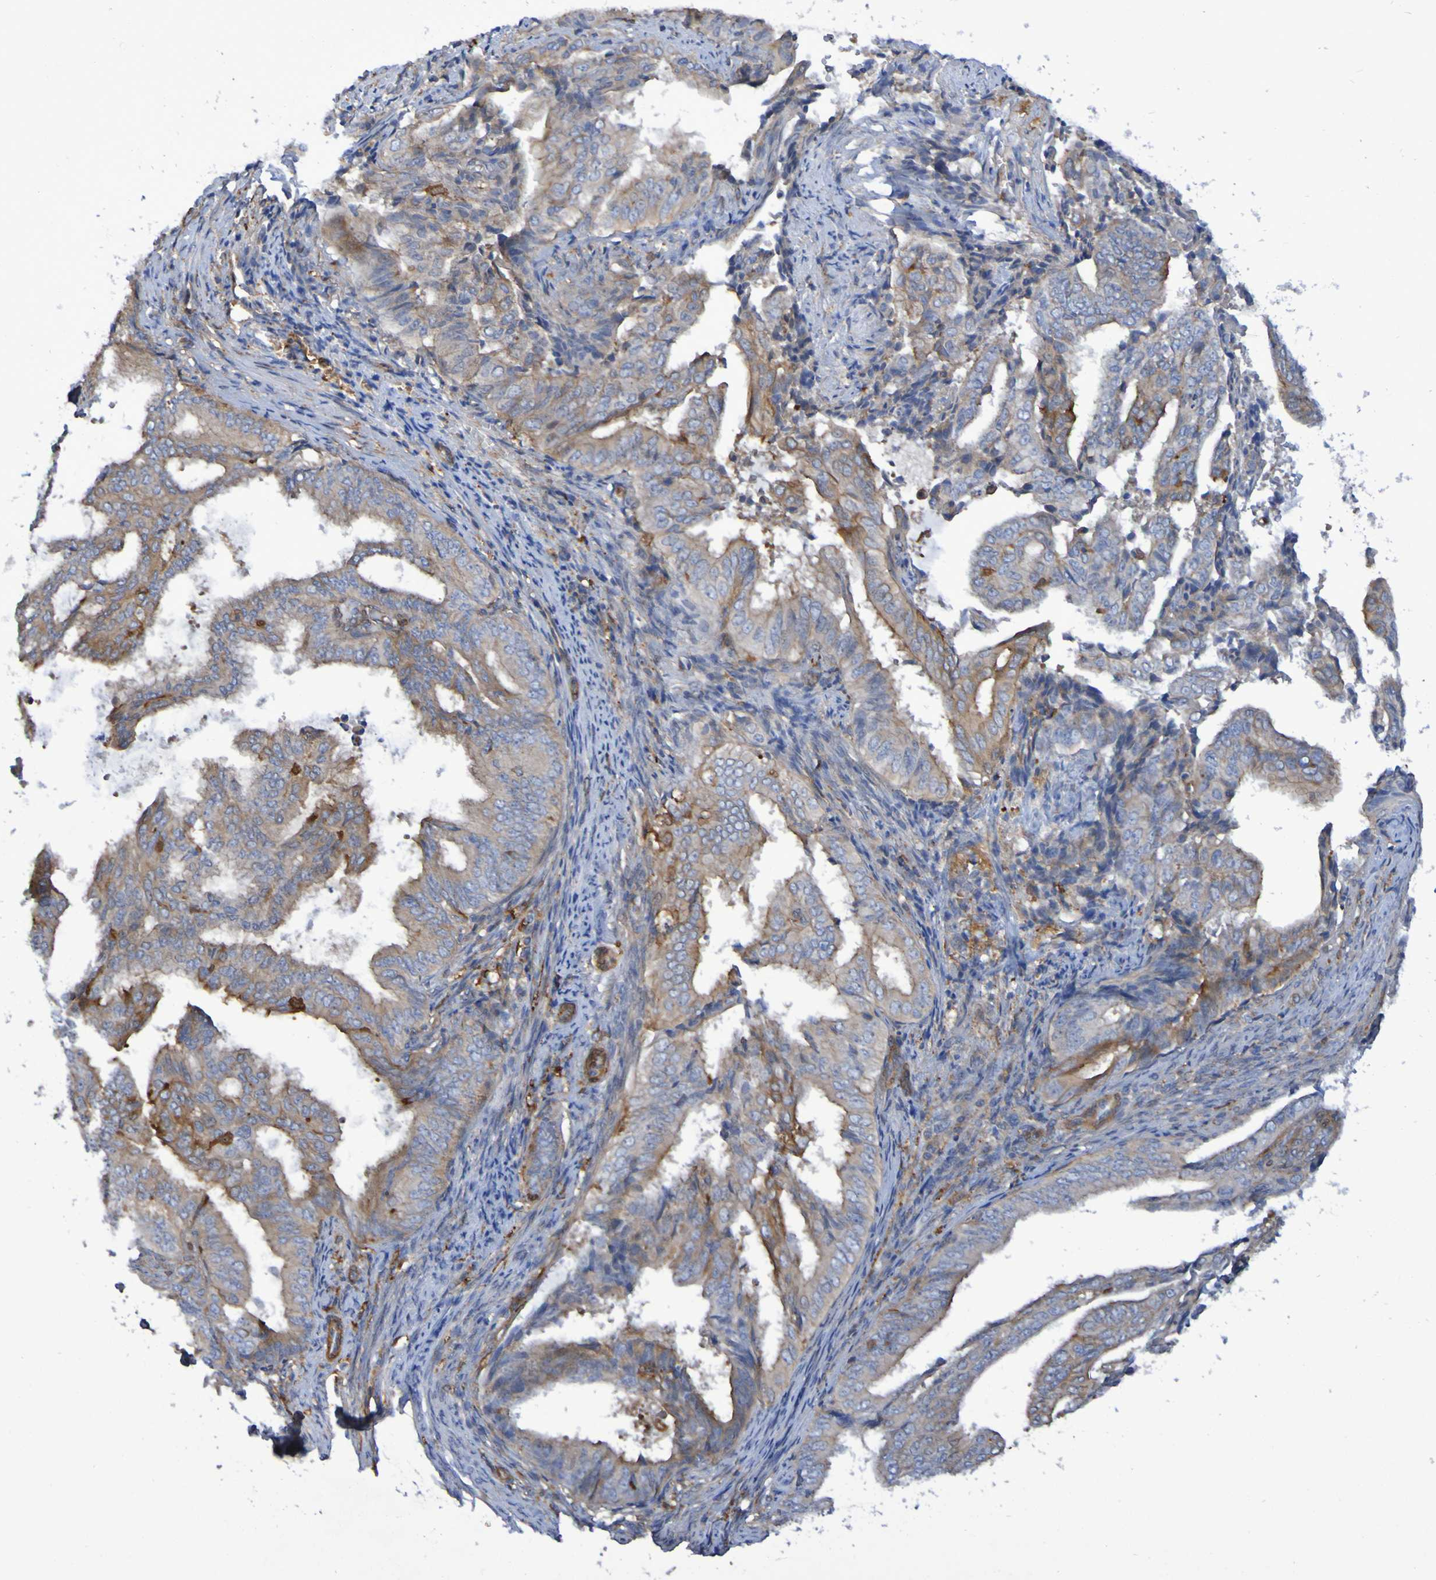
{"staining": {"intensity": "weak", "quantity": ">75%", "location": "cytoplasmic/membranous"}, "tissue": "endometrial cancer", "cell_type": "Tumor cells", "image_type": "cancer", "snomed": [{"axis": "morphology", "description": "Adenocarcinoma, NOS"}, {"axis": "topography", "description": "Endometrium"}], "caption": "An immunohistochemistry photomicrograph of neoplastic tissue is shown. Protein staining in brown highlights weak cytoplasmic/membranous positivity in endometrial adenocarcinoma within tumor cells.", "gene": "SCRG1", "patient": {"sex": "female", "age": 58}}